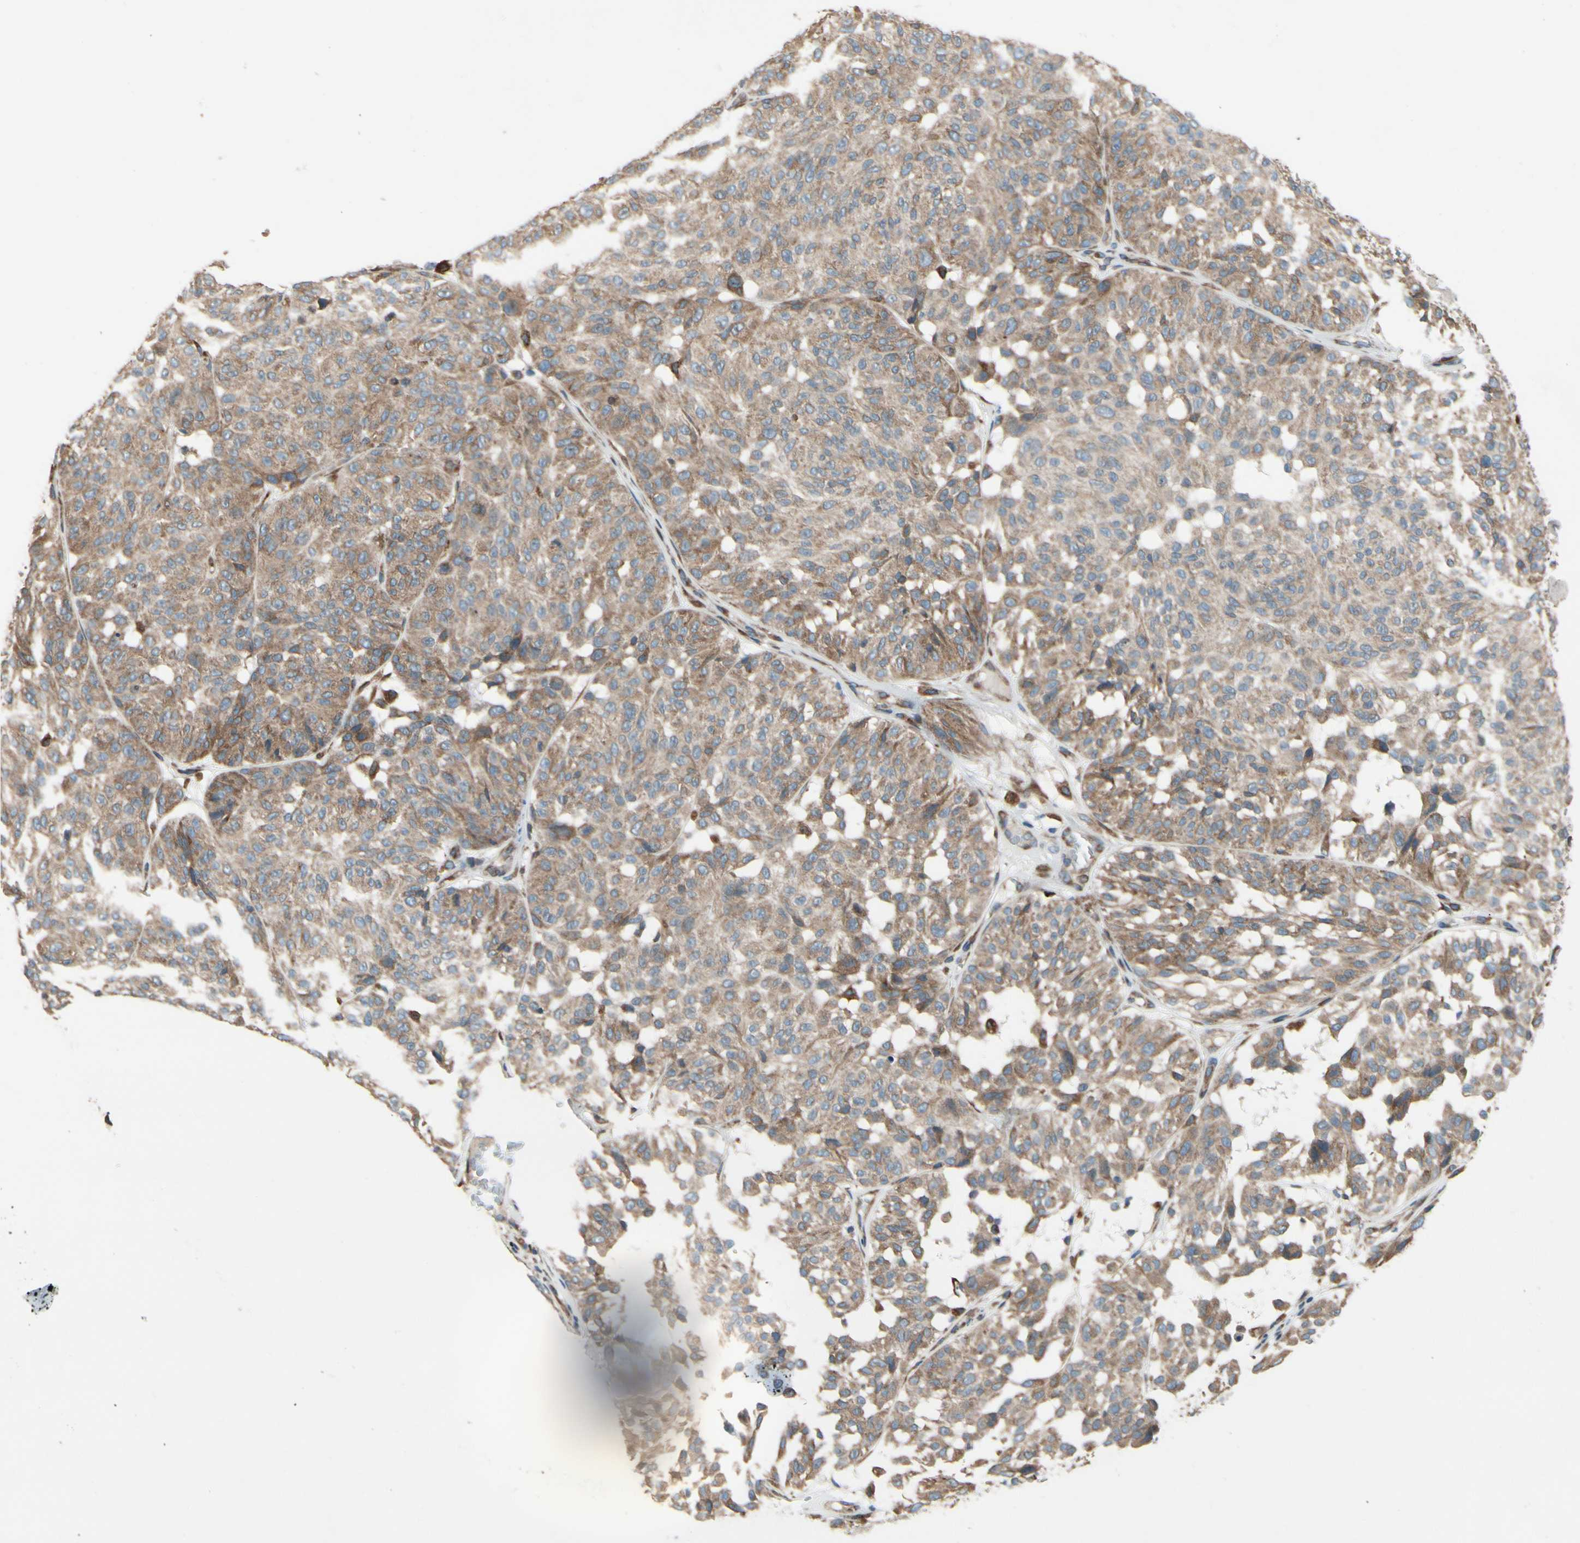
{"staining": {"intensity": "moderate", "quantity": ">75%", "location": "cytoplasmic/membranous"}, "tissue": "melanoma", "cell_type": "Tumor cells", "image_type": "cancer", "snomed": [{"axis": "morphology", "description": "Malignant melanoma, NOS"}, {"axis": "topography", "description": "Skin"}], "caption": "Immunohistochemistry (IHC) (DAB (3,3'-diaminobenzidine)) staining of melanoma exhibits moderate cytoplasmic/membranous protein positivity in approximately >75% of tumor cells.", "gene": "CLCC1", "patient": {"sex": "female", "age": 46}}